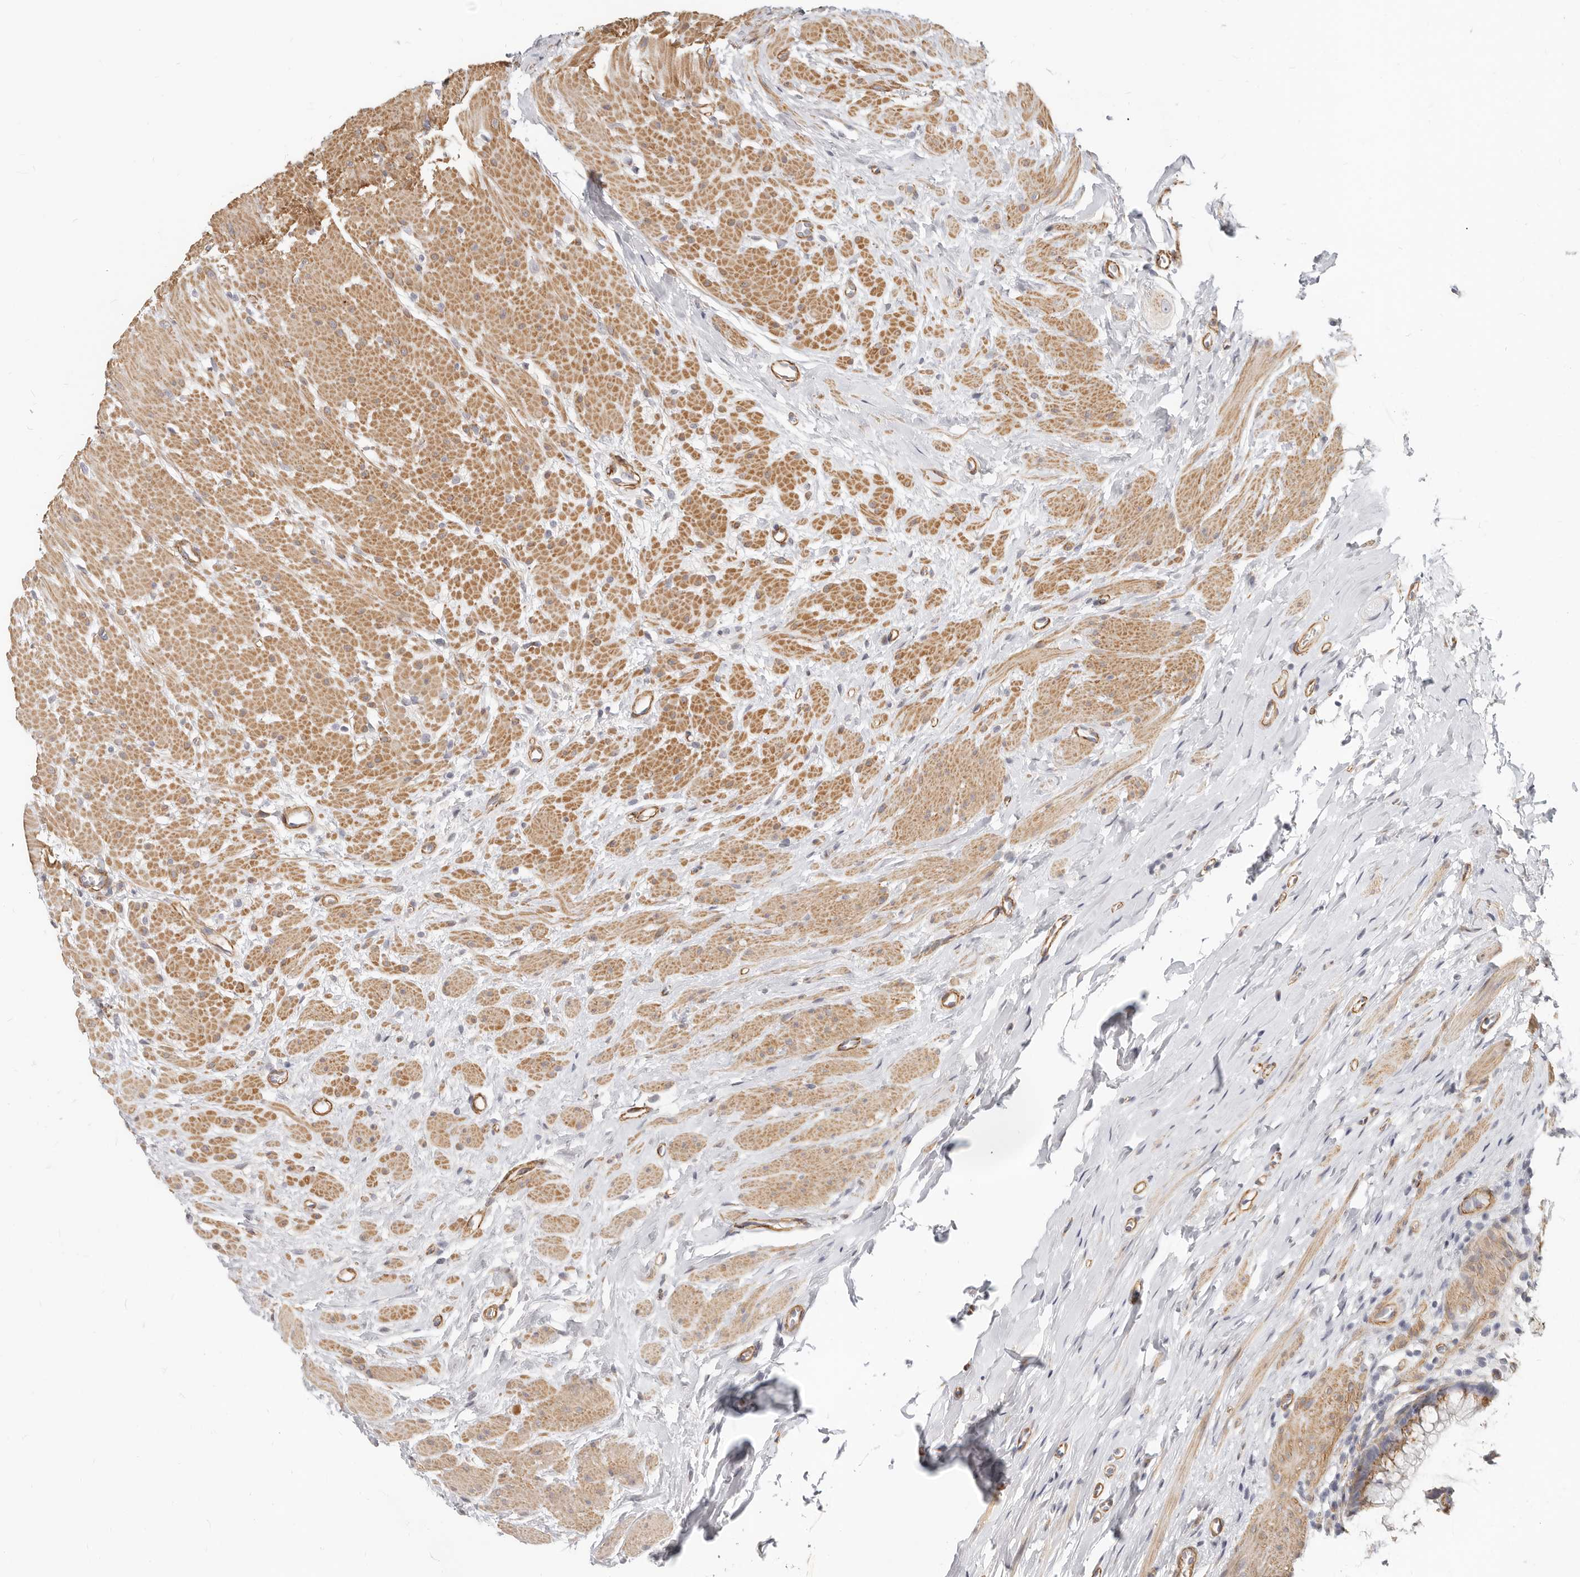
{"staining": {"intensity": "moderate", "quantity": ">75%", "location": "cytoplasmic/membranous"}, "tissue": "colon", "cell_type": "Endothelial cells", "image_type": "normal", "snomed": [{"axis": "morphology", "description": "Normal tissue, NOS"}, {"axis": "topography", "description": "Colon"}], "caption": "A brown stain highlights moderate cytoplasmic/membranous staining of a protein in endothelial cells of normal human colon.", "gene": "RABAC1", "patient": {"sex": "female", "age": 62}}